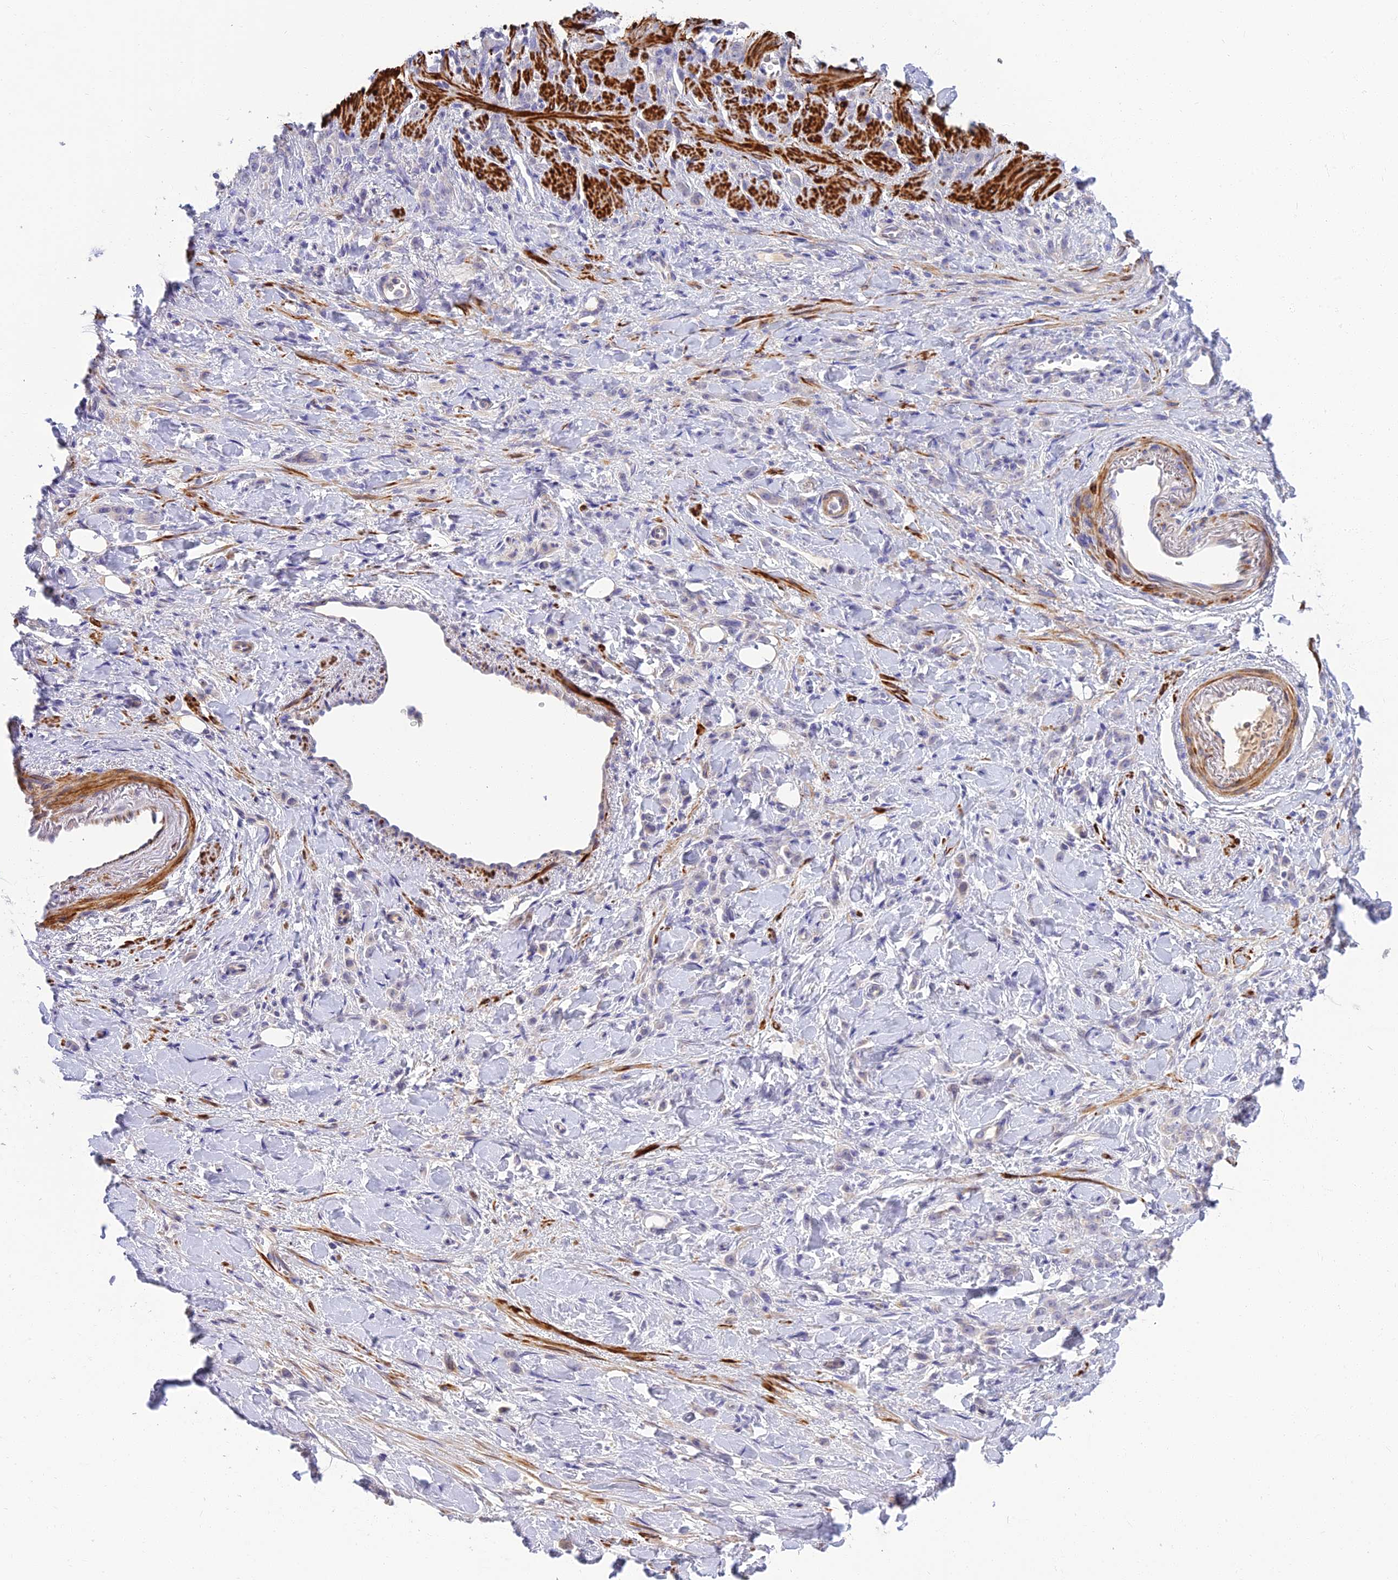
{"staining": {"intensity": "negative", "quantity": "none", "location": "none"}, "tissue": "stomach cancer", "cell_type": "Tumor cells", "image_type": "cancer", "snomed": [{"axis": "morphology", "description": "Normal tissue, NOS"}, {"axis": "morphology", "description": "Adenocarcinoma, NOS"}, {"axis": "topography", "description": "Stomach"}], "caption": "The histopathology image demonstrates no staining of tumor cells in stomach cancer (adenocarcinoma).", "gene": "CLIP4", "patient": {"sex": "male", "age": 82}}